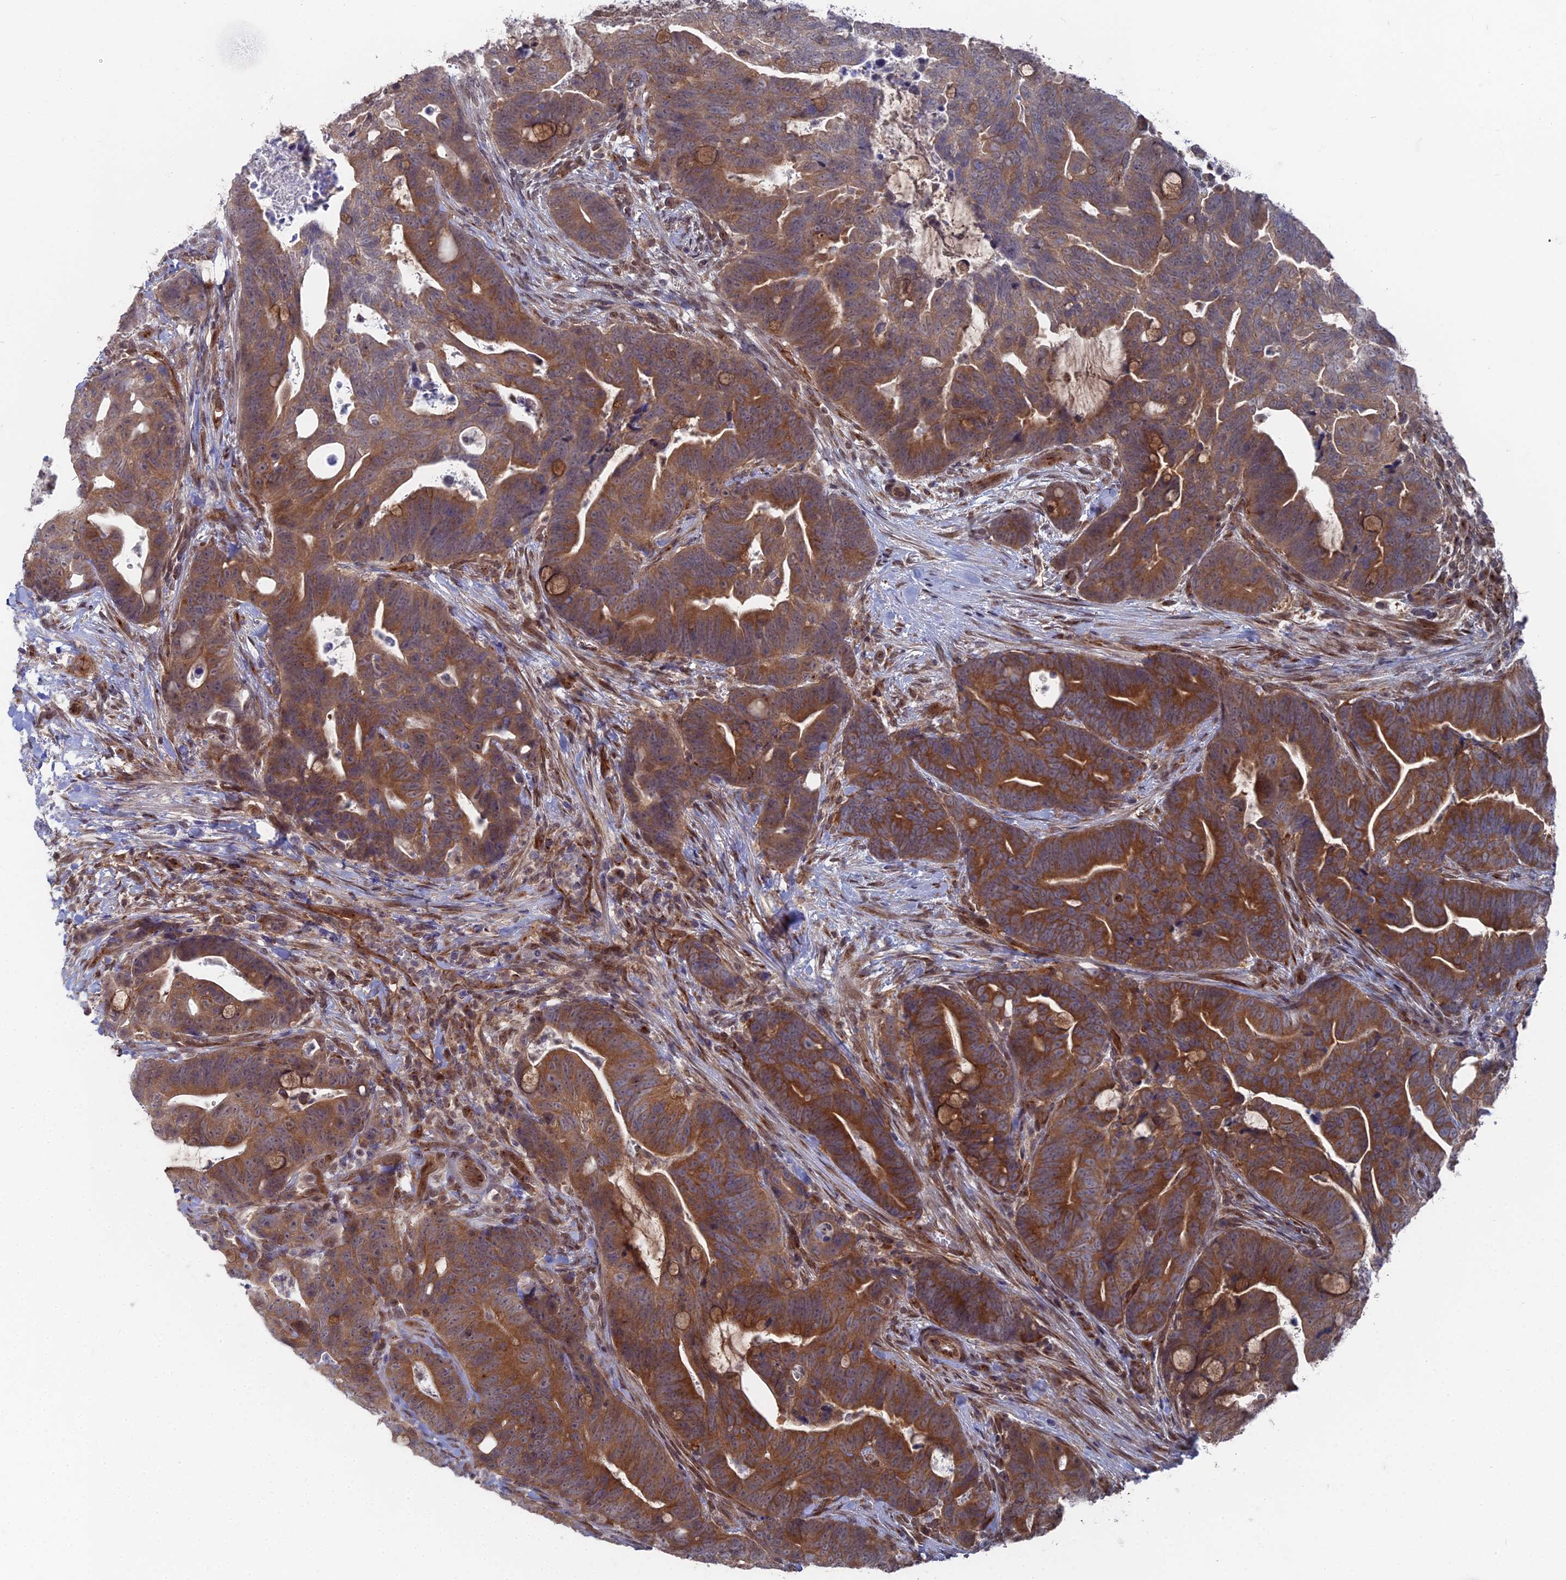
{"staining": {"intensity": "strong", "quantity": ">75%", "location": "cytoplasmic/membranous"}, "tissue": "colorectal cancer", "cell_type": "Tumor cells", "image_type": "cancer", "snomed": [{"axis": "morphology", "description": "Adenocarcinoma, NOS"}, {"axis": "topography", "description": "Colon"}], "caption": "Protein expression analysis of human colorectal adenocarcinoma reveals strong cytoplasmic/membranous expression in approximately >75% of tumor cells.", "gene": "FHIP2A", "patient": {"sex": "female", "age": 82}}